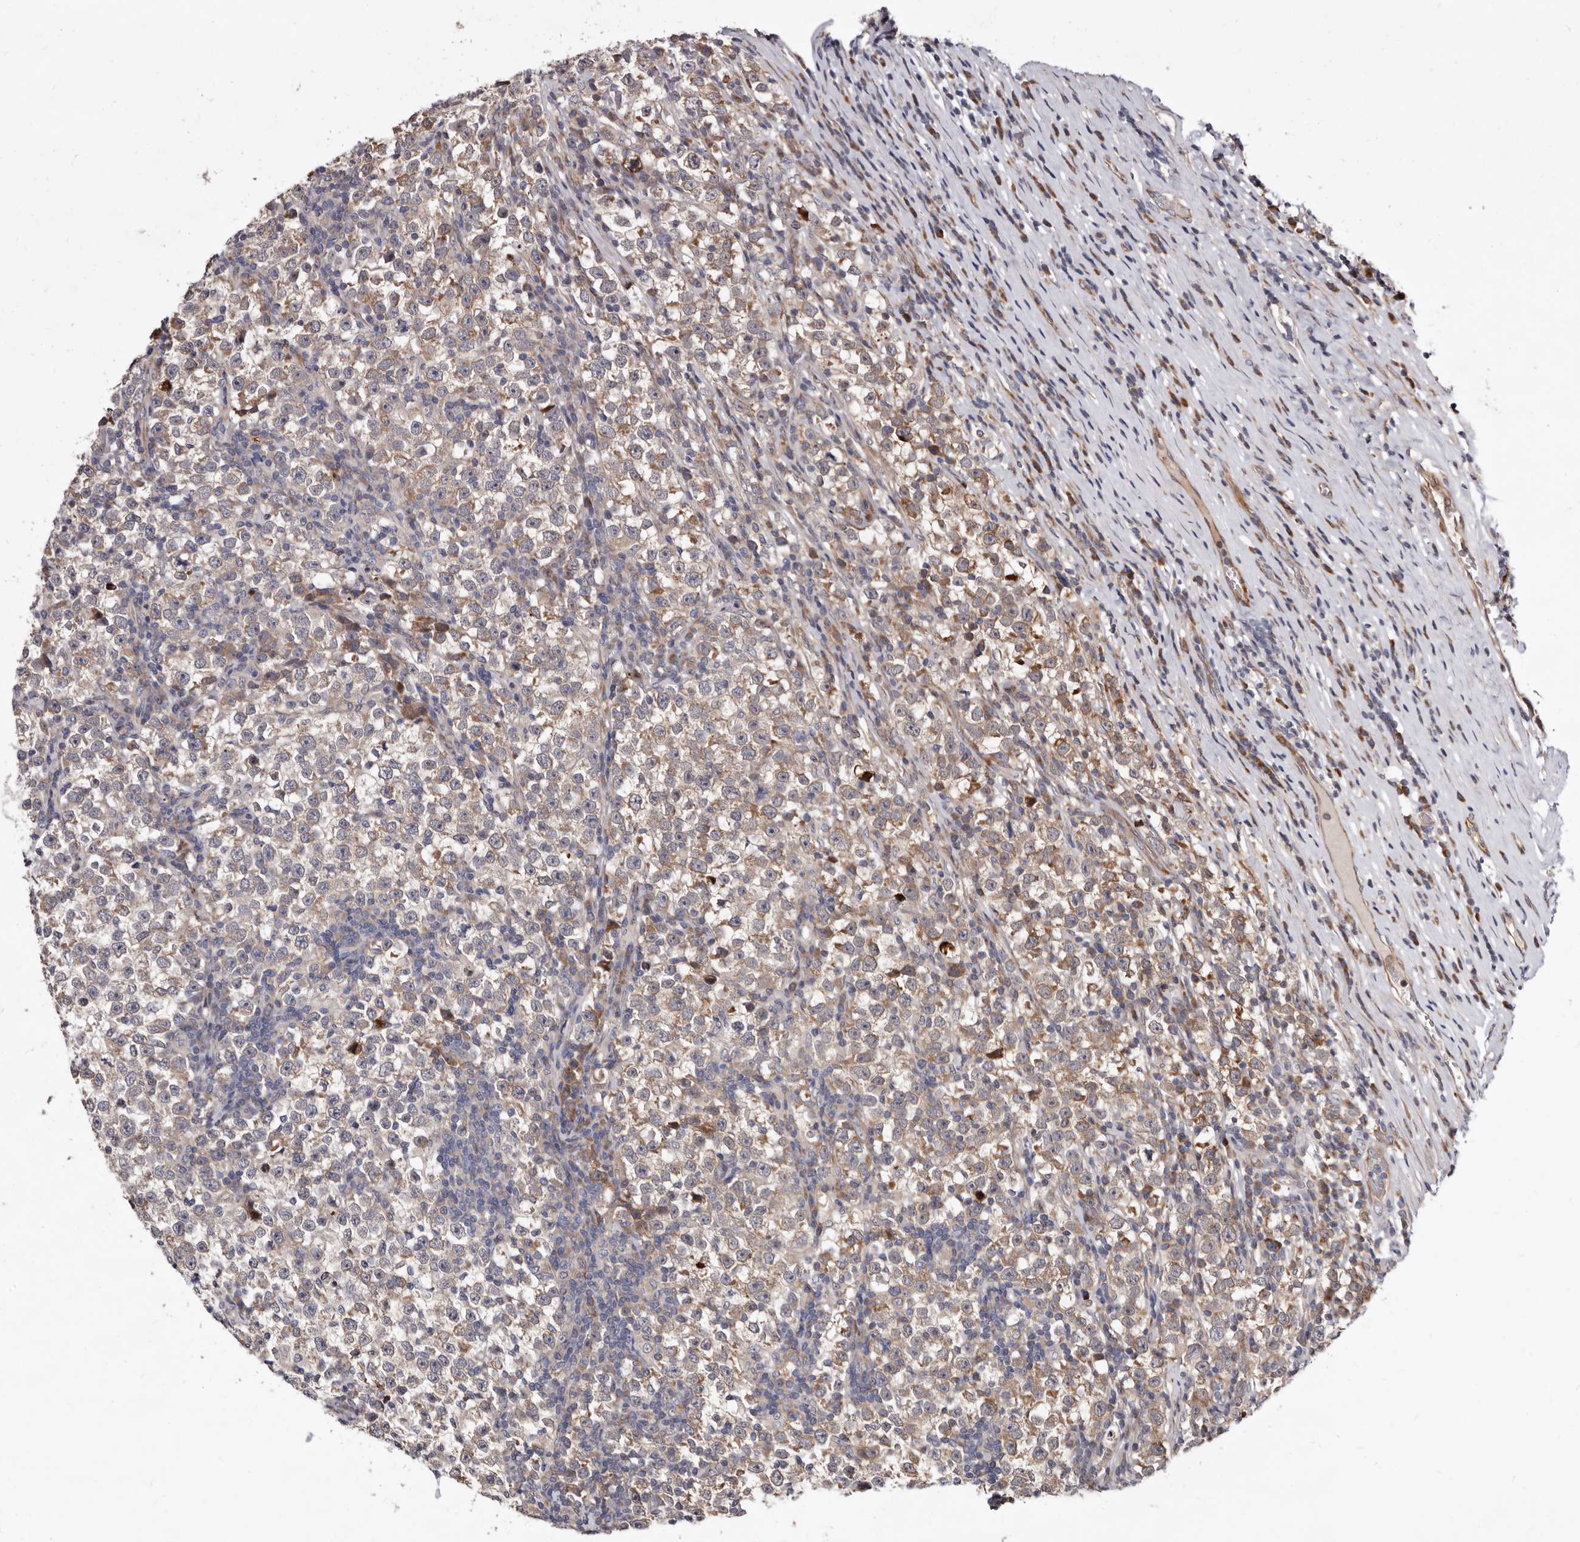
{"staining": {"intensity": "weak", "quantity": "25%-75%", "location": "cytoplasmic/membranous"}, "tissue": "testis cancer", "cell_type": "Tumor cells", "image_type": "cancer", "snomed": [{"axis": "morphology", "description": "Normal tissue, NOS"}, {"axis": "morphology", "description": "Seminoma, NOS"}, {"axis": "topography", "description": "Testis"}], "caption": "This is an image of IHC staining of seminoma (testis), which shows weak expression in the cytoplasmic/membranous of tumor cells.", "gene": "WEE2", "patient": {"sex": "male", "age": 43}}